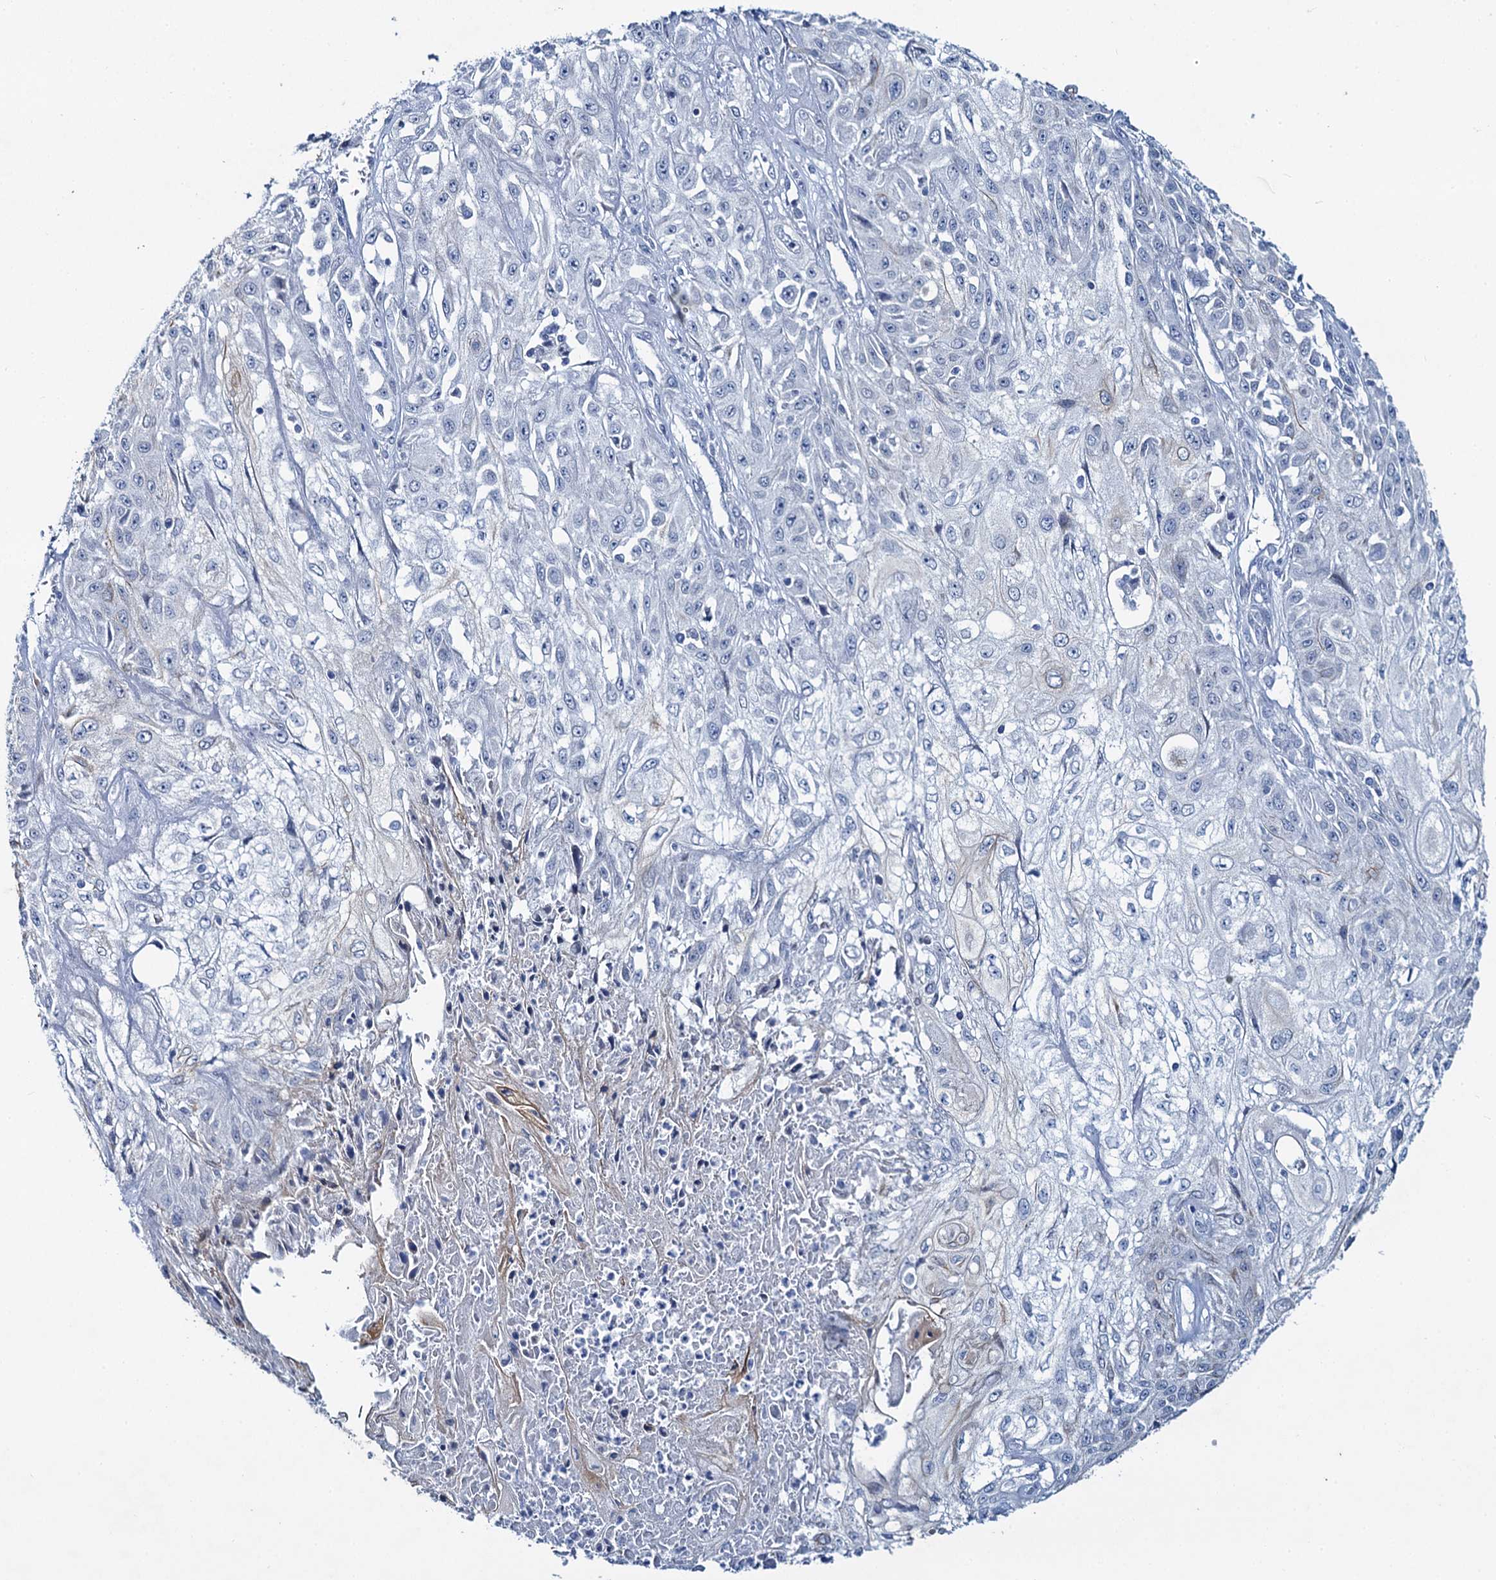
{"staining": {"intensity": "negative", "quantity": "none", "location": "none"}, "tissue": "skin cancer", "cell_type": "Tumor cells", "image_type": "cancer", "snomed": [{"axis": "morphology", "description": "Squamous cell carcinoma, NOS"}, {"axis": "morphology", "description": "Squamous cell carcinoma, metastatic, NOS"}, {"axis": "topography", "description": "Skin"}, {"axis": "topography", "description": "Lymph node"}], "caption": "Skin cancer (squamous cell carcinoma) stained for a protein using IHC displays no staining tumor cells.", "gene": "TOX3", "patient": {"sex": "male", "age": 75}}